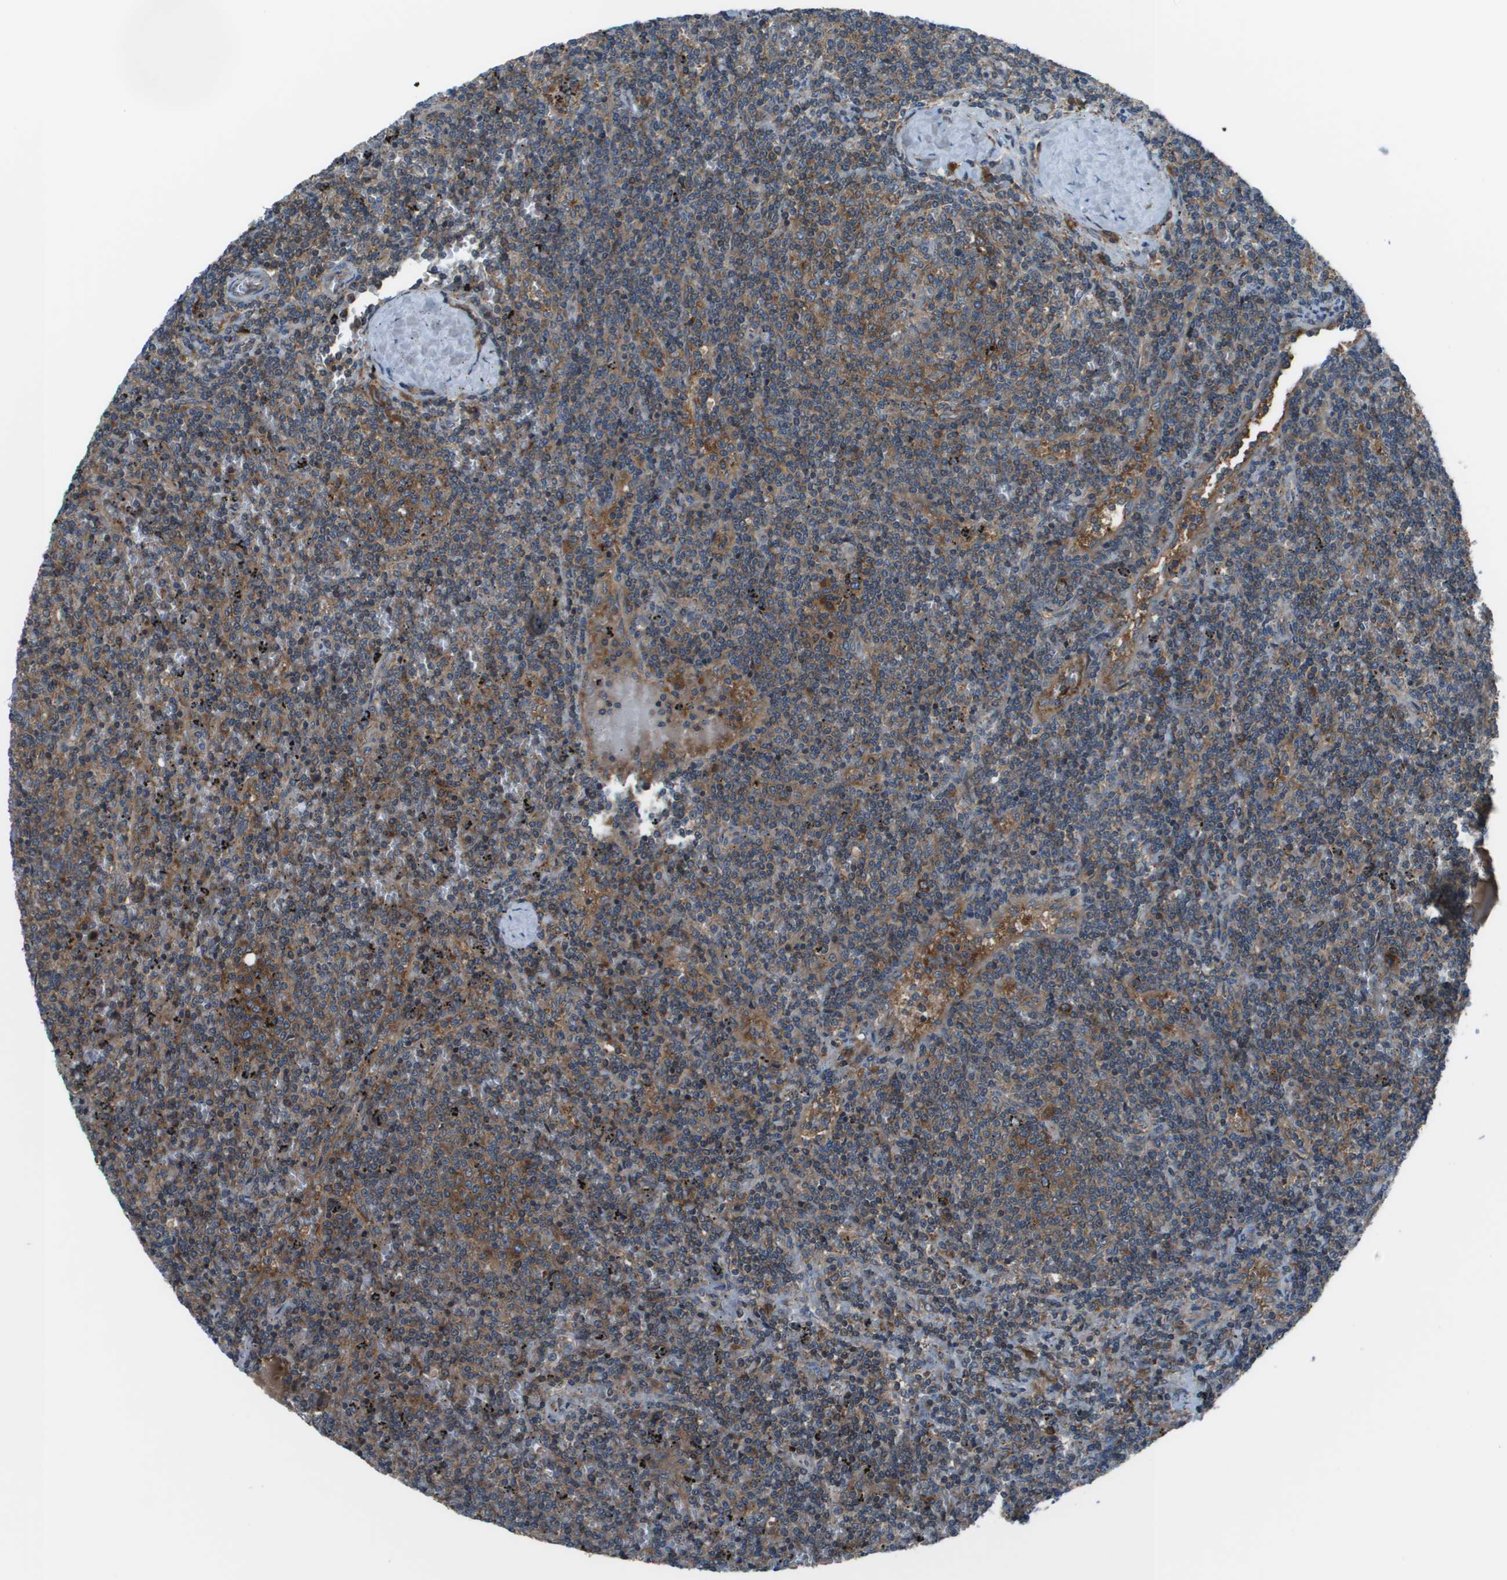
{"staining": {"intensity": "moderate", "quantity": ">75%", "location": "cytoplasmic/membranous"}, "tissue": "lymphoma", "cell_type": "Tumor cells", "image_type": "cancer", "snomed": [{"axis": "morphology", "description": "Malignant lymphoma, non-Hodgkin's type, Low grade"}, {"axis": "topography", "description": "Spleen"}], "caption": "Tumor cells demonstrate medium levels of moderate cytoplasmic/membranous expression in about >75% of cells in lymphoma.", "gene": "EIF3B", "patient": {"sex": "female", "age": 50}}